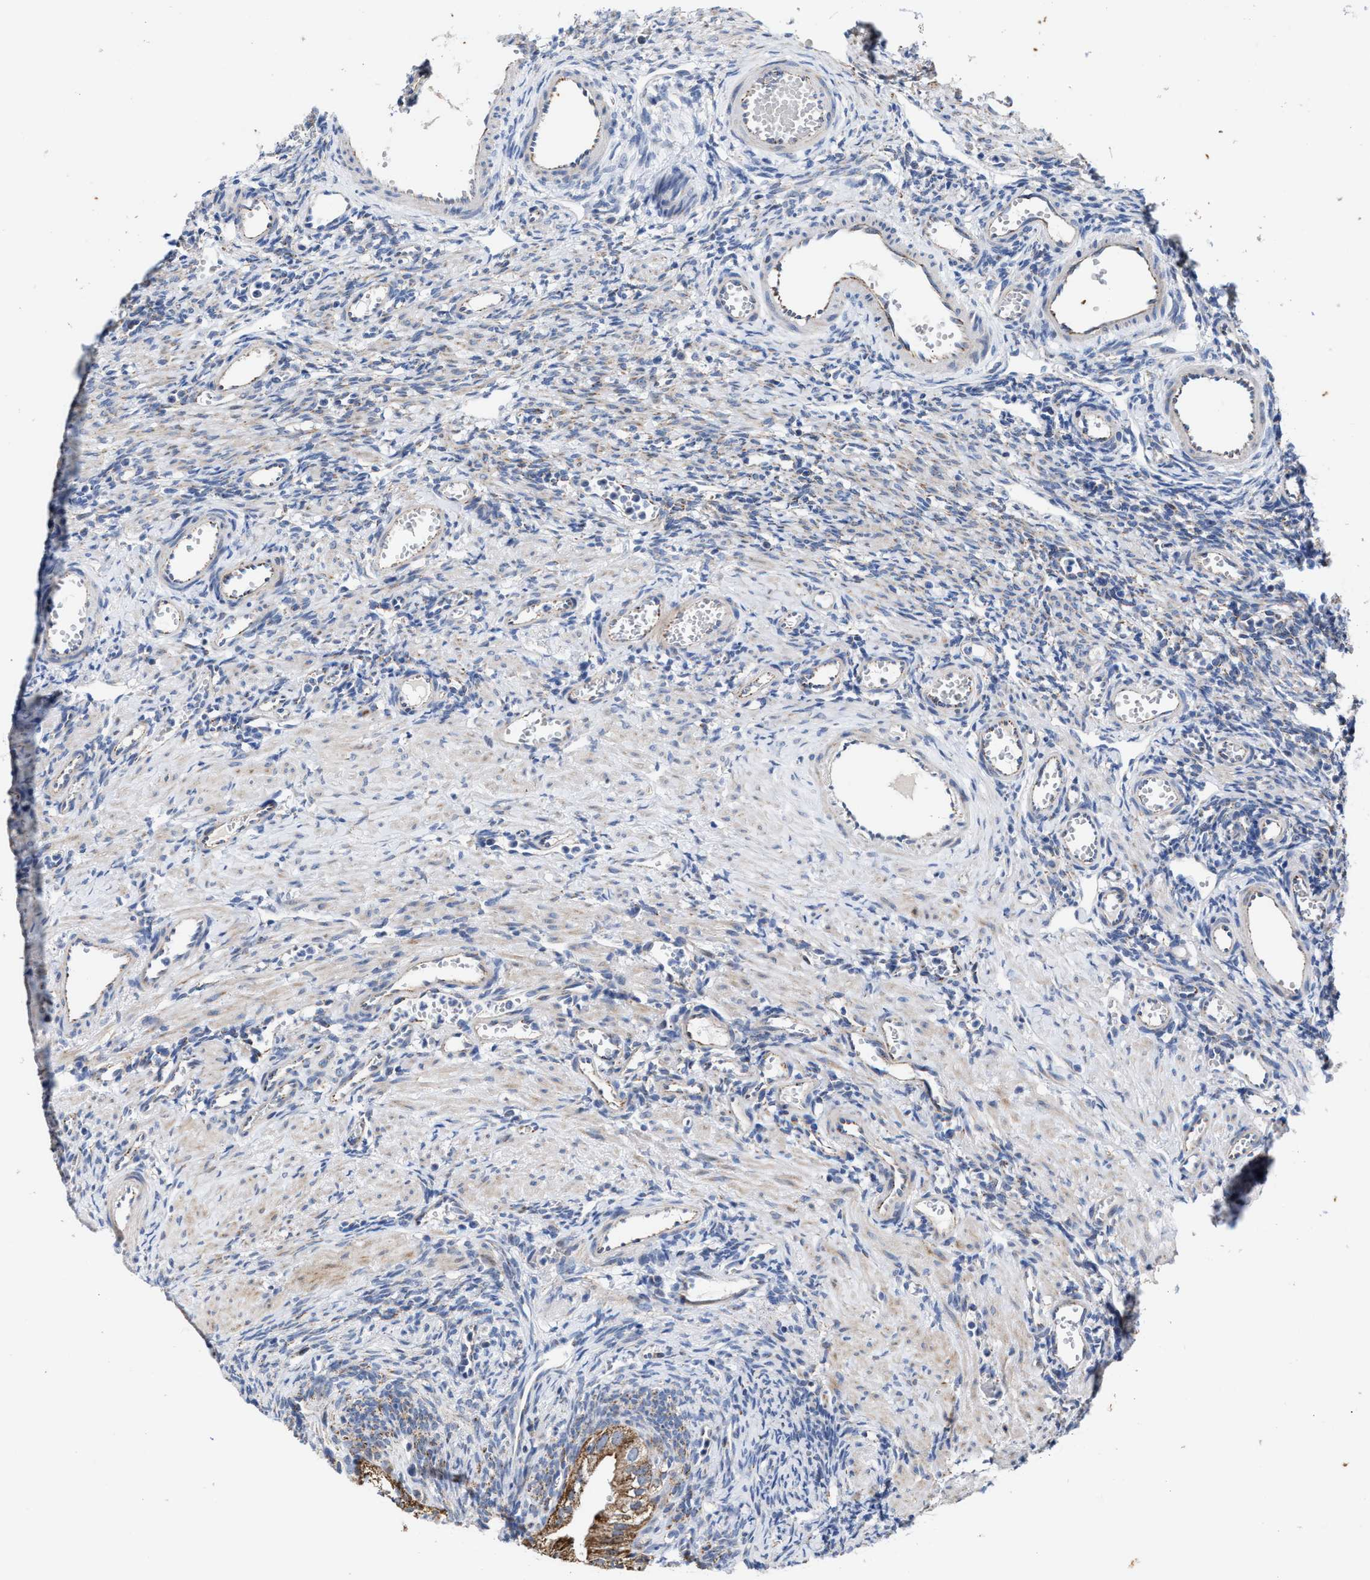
{"staining": {"intensity": "moderate", "quantity": ">75%", "location": "cytoplasmic/membranous"}, "tissue": "ovary", "cell_type": "Follicle cells", "image_type": "normal", "snomed": [{"axis": "morphology", "description": "Normal tissue, NOS"}, {"axis": "topography", "description": "Ovary"}], "caption": "An IHC image of normal tissue is shown. Protein staining in brown highlights moderate cytoplasmic/membranous positivity in ovary within follicle cells.", "gene": "JAG1", "patient": {"sex": "female", "age": 33}}